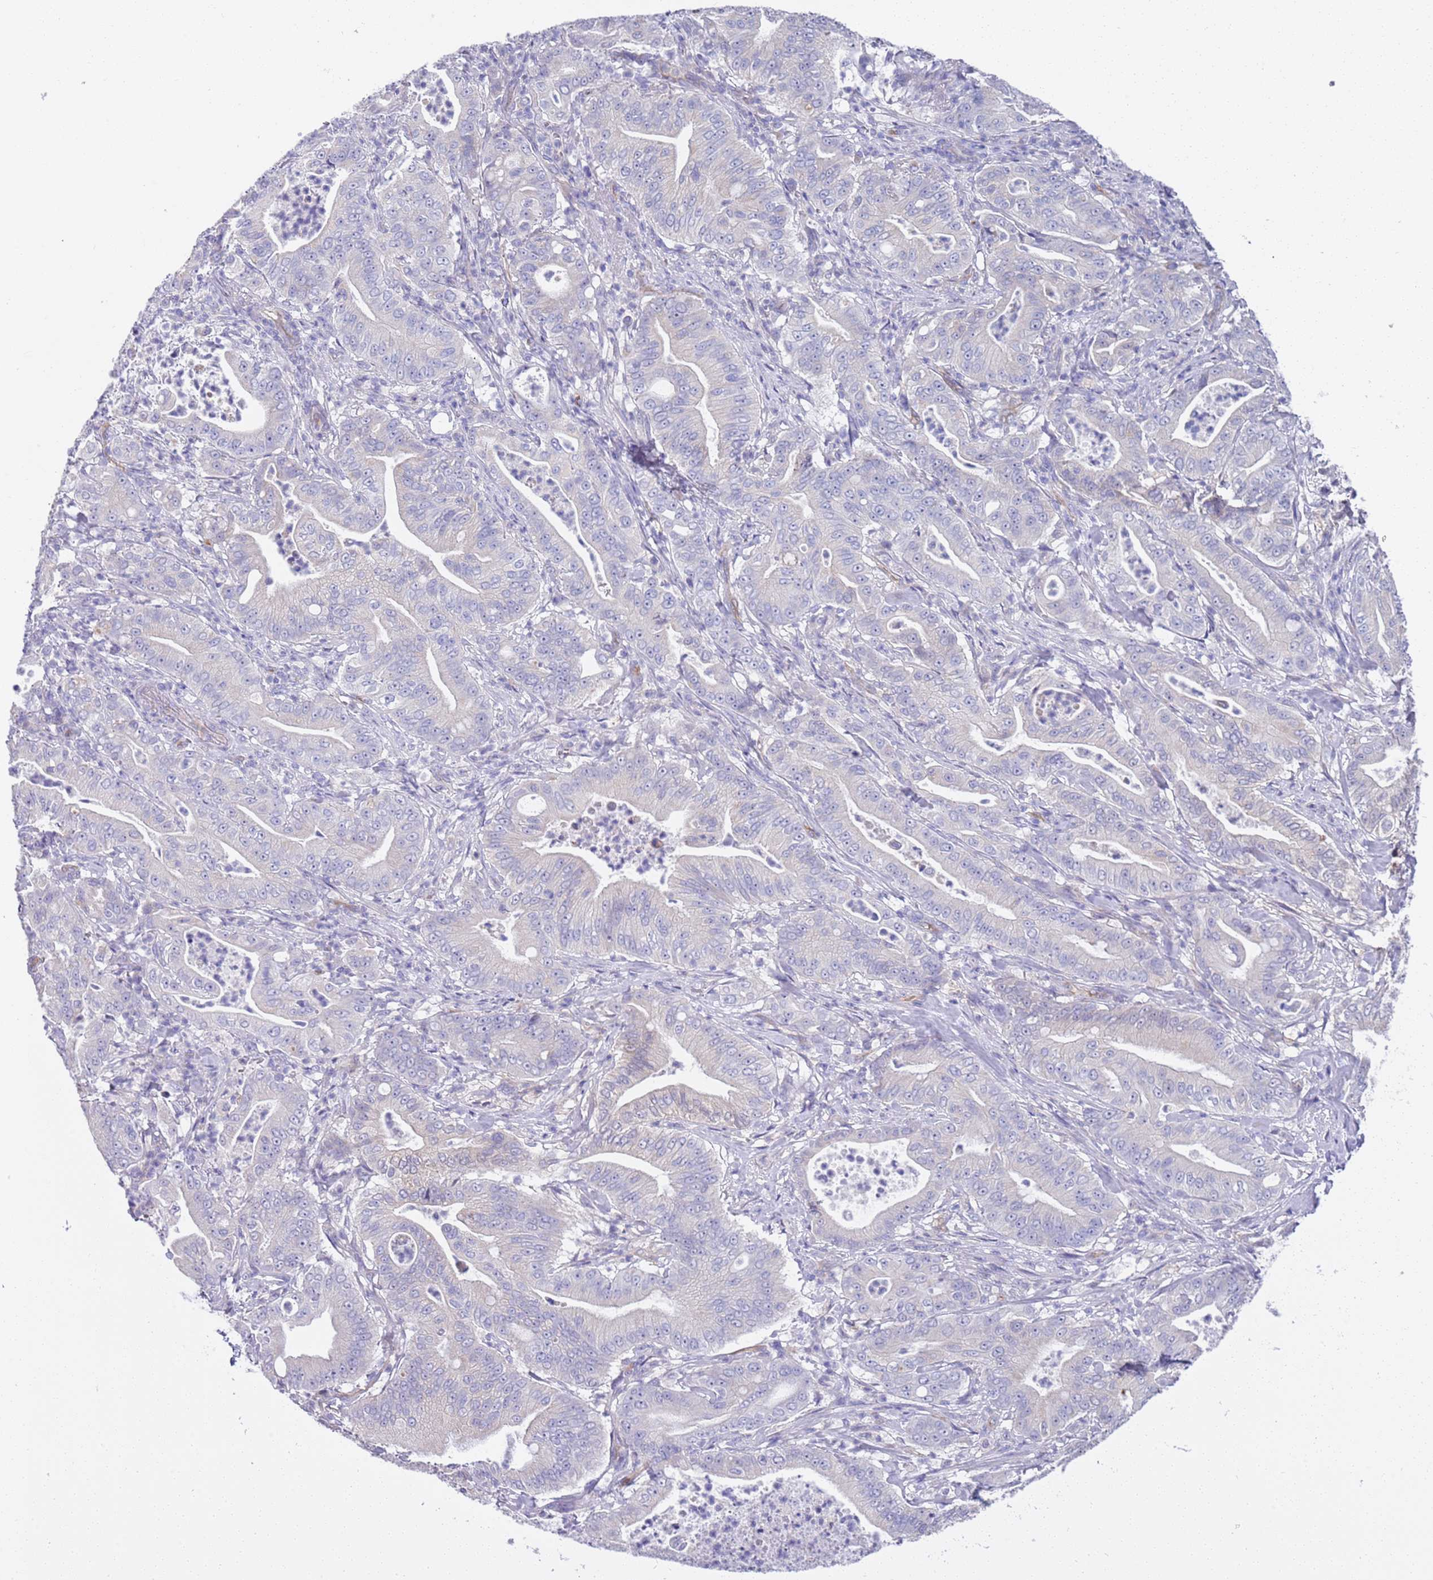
{"staining": {"intensity": "negative", "quantity": "none", "location": "none"}, "tissue": "pancreatic cancer", "cell_type": "Tumor cells", "image_type": "cancer", "snomed": [{"axis": "morphology", "description": "Adenocarcinoma, NOS"}, {"axis": "topography", "description": "Pancreas"}], "caption": "IHC micrograph of neoplastic tissue: pancreatic adenocarcinoma stained with DAB displays no significant protein staining in tumor cells. The staining was performed using DAB (3,3'-diaminobenzidine) to visualize the protein expression in brown, while the nuclei were stained in blue with hematoxylin (Magnification: 20x).", "gene": "BRMS1L", "patient": {"sex": "male", "age": 71}}